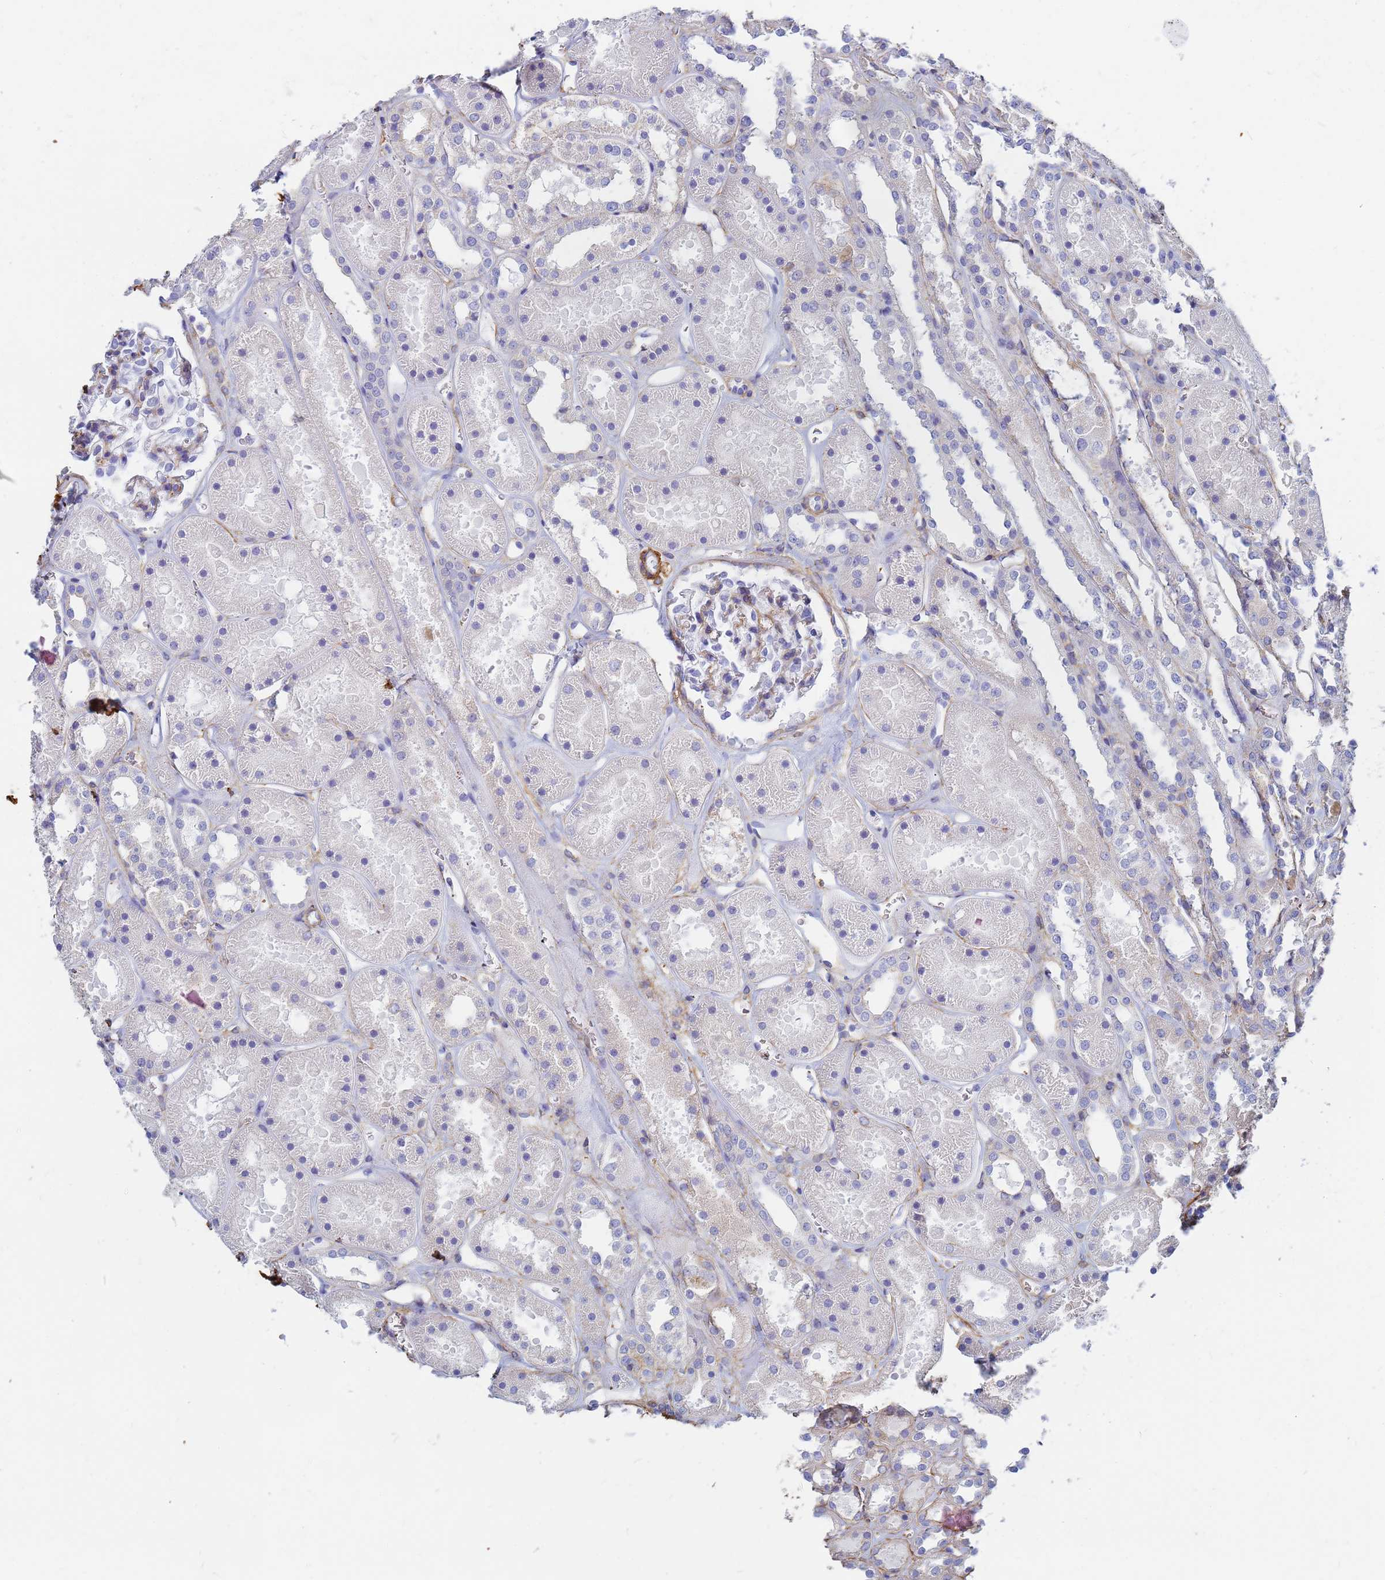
{"staining": {"intensity": "moderate", "quantity": "<25%", "location": "cytoplasmic/membranous"}, "tissue": "kidney", "cell_type": "Cells in glomeruli", "image_type": "normal", "snomed": [{"axis": "morphology", "description": "Normal tissue, NOS"}, {"axis": "topography", "description": "Kidney"}], "caption": "Immunohistochemical staining of unremarkable kidney demonstrates <25% levels of moderate cytoplasmic/membranous protein staining in about <25% of cells in glomeruli.", "gene": "TPM1", "patient": {"sex": "female", "age": 41}}